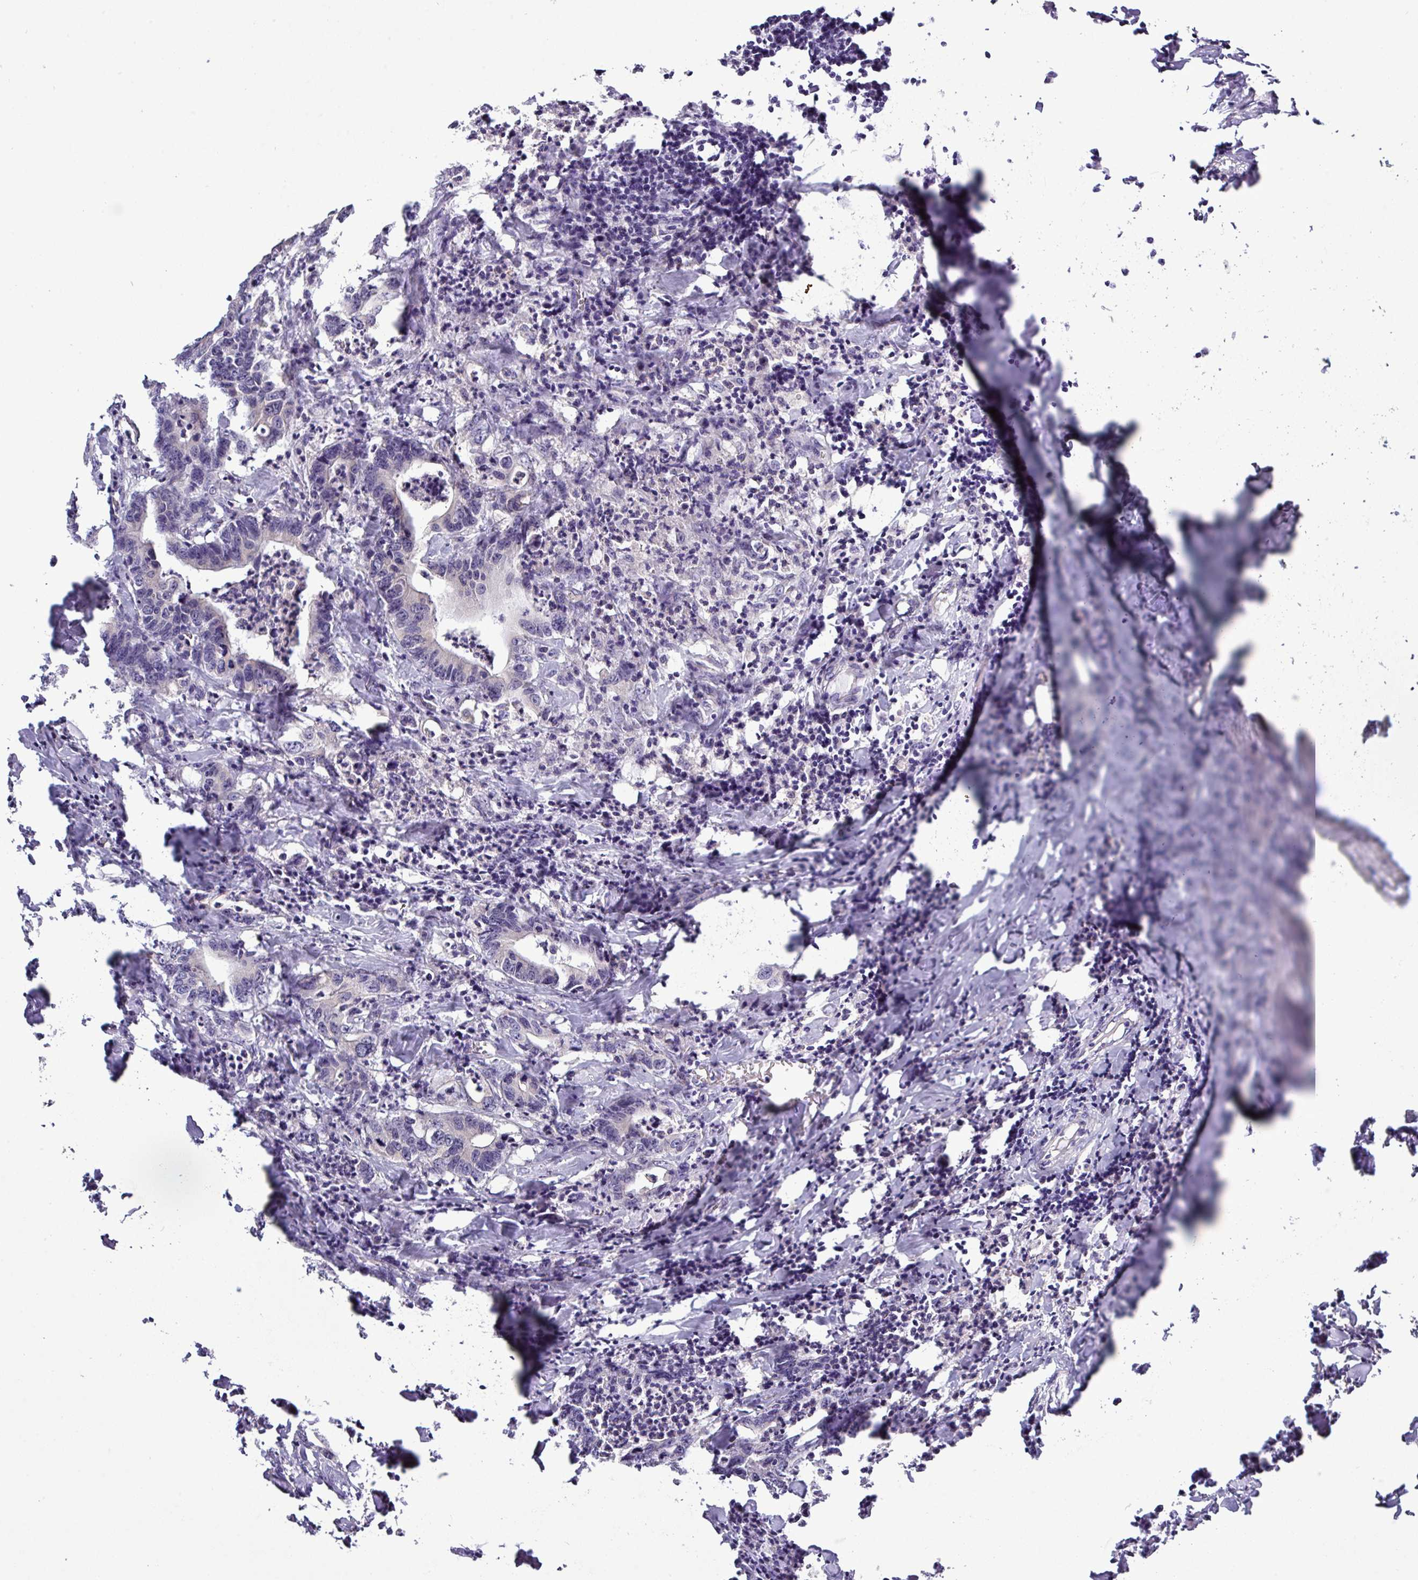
{"staining": {"intensity": "negative", "quantity": "none", "location": "none"}, "tissue": "colorectal cancer", "cell_type": "Tumor cells", "image_type": "cancer", "snomed": [{"axis": "morphology", "description": "Adenocarcinoma, NOS"}, {"axis": "topography", "description": "Colon"}], "caption": "DAB (3,3'-diaminobenzidine) immunohistochemical staining of human adenocarcinoma (colorectal) exhibits no significant staining in tumor cells.", "gene": "TMEM62", "patient": {"sex": "female", "age": 75}}